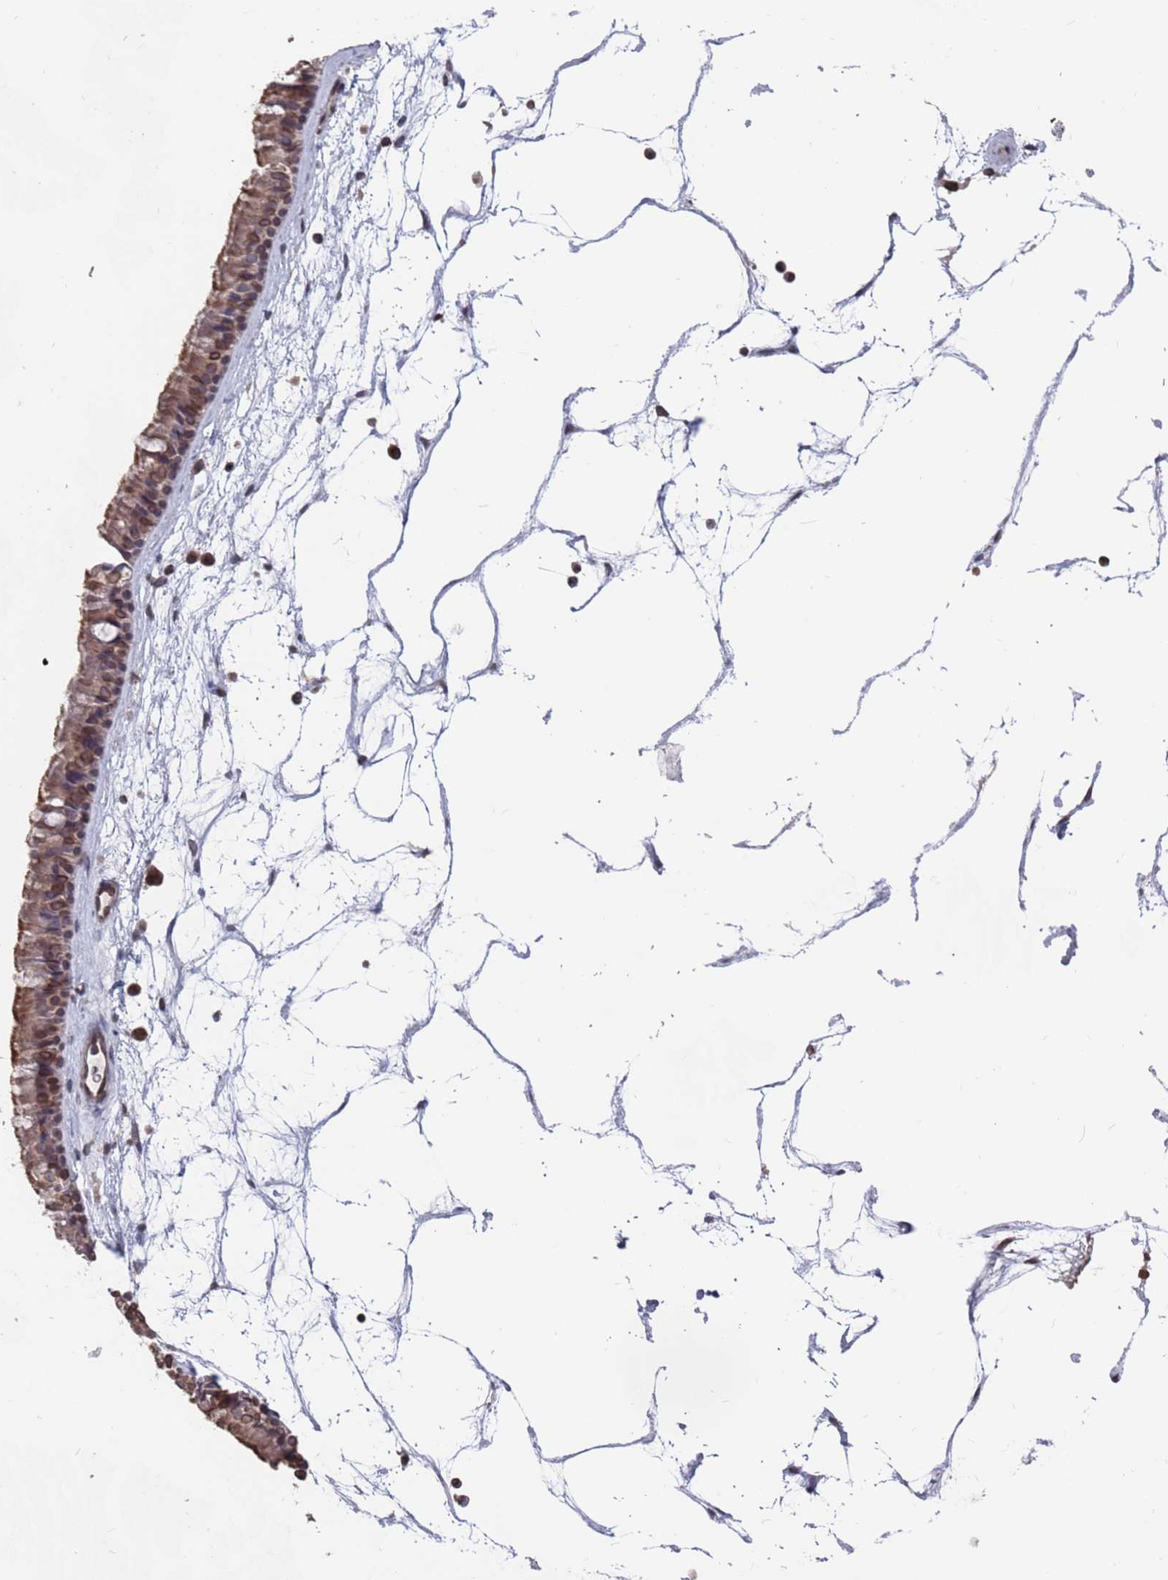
{"staining": {"intensity": "moderate", "quantity": ">75%", "location": "cytoplasmic/membranous,nuclear"}, "tissue": "nasopharynx", "cell_type": "Respiratory epithelial cells", "image_type": "normal", "snomed": [{"axis": "morphology", "description": "Normal tissue, NOS"}, {"axis": "topography", "description": "Nasopharynx"}], "caption": "Human nasopharynx stained with a brown dye shows moderate cytoplasmic/membranous,nuclear positive expression in approximately >75% of respiratory epithelial cells.", "gene": "SDHAF3", "patient": {"sex": "male", "age": 64}}